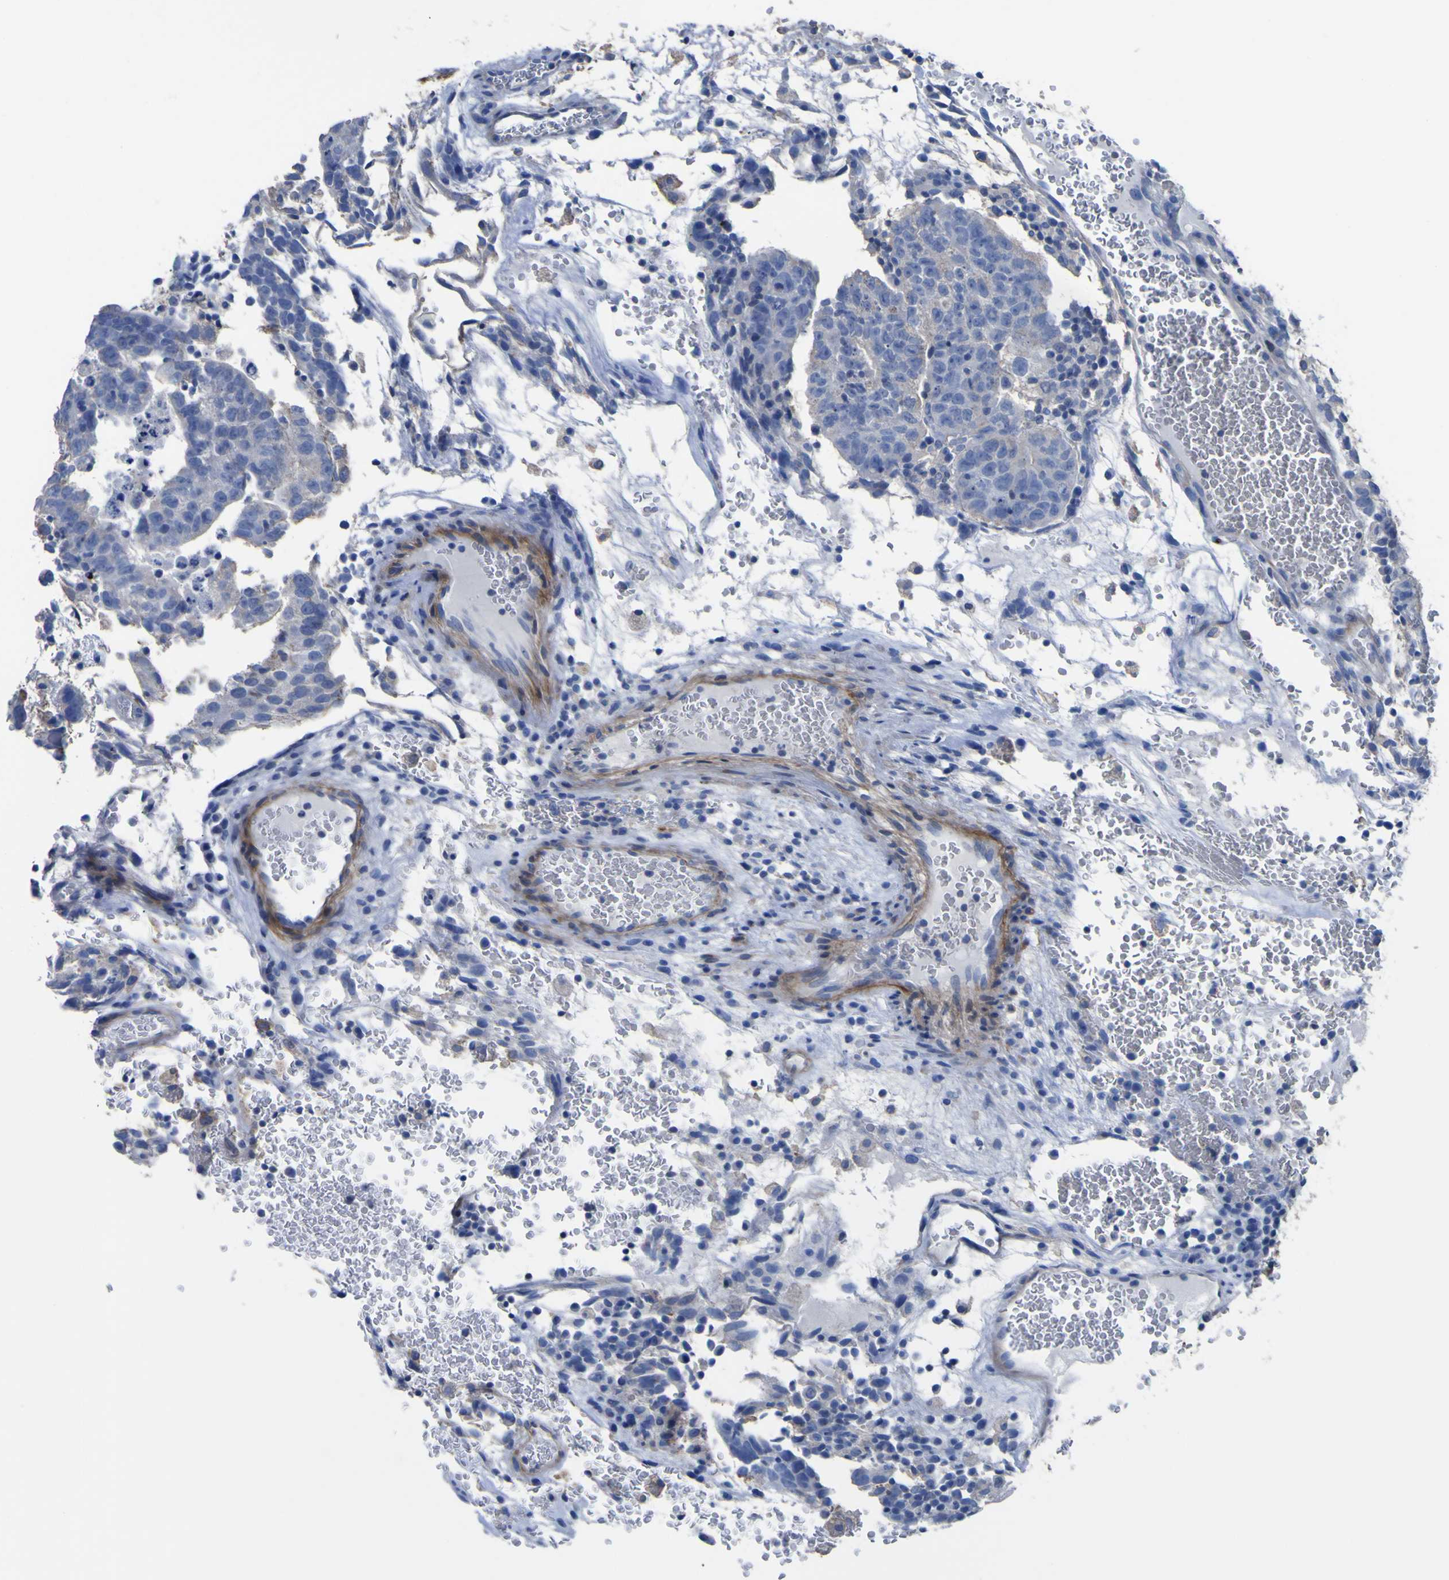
{"staining": {"intensity": "negative", "quantity": "none", "location": "none"}, "tissue": "testis cancer", "cell_type": "Tumor cells", "image_type": "cancer", "snomed": [{"axis": "morphology", "description": "Seminoma, NOS"}, {"axis": "morphology", "description": "Carcinoma, Embryonal, NOS"}, {"axis": "topography", "description": "Testis"}], "caption": "Tumor cells are negative for protein expression in human testis cancer.", "gene": "AGO4", "patient": {"sex": "male", "age": 52}}